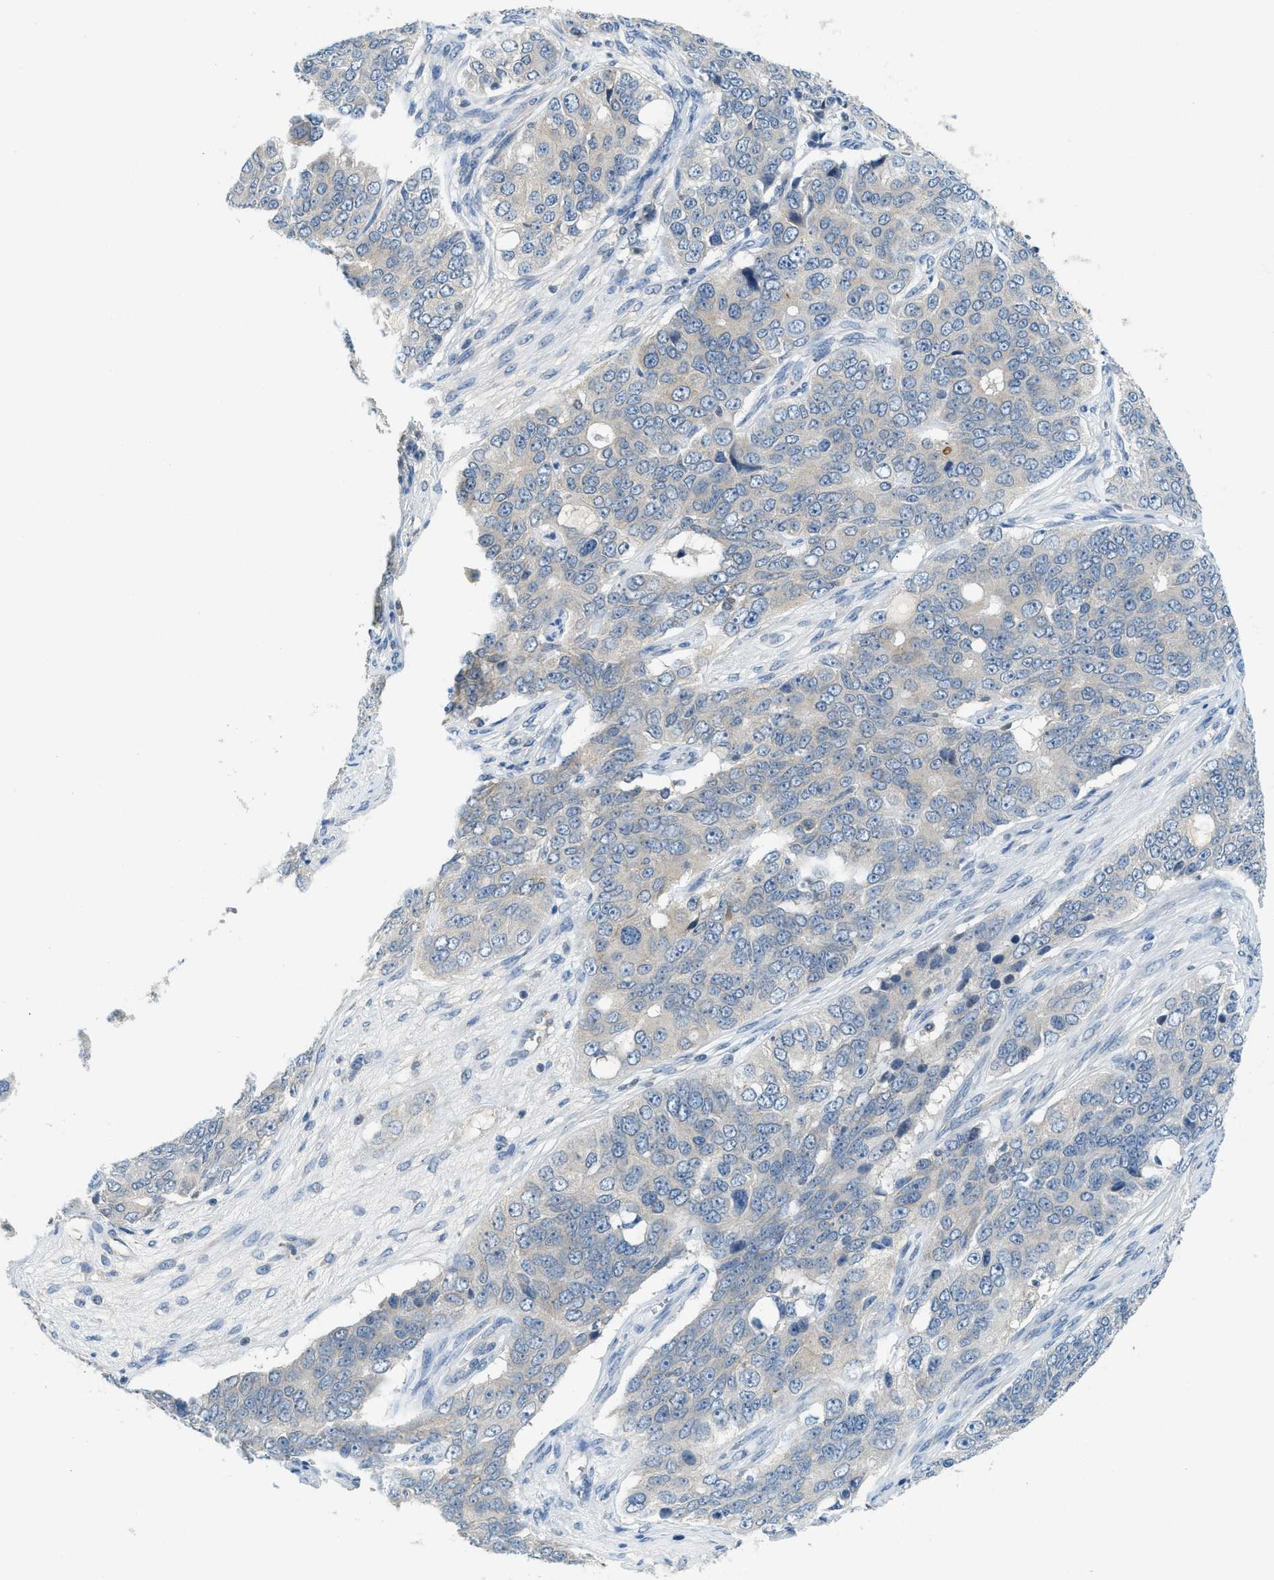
{"staining": {"intensity": "negative", "quantity": "none", "location": "none"}, "tissue": "ovarian cancer", "cell_type": "Tumor cells", "image_type": "cancer", "snomed": [{"axis": "morphology", "description": "Carcinoma, endometroid"}, {"axis": "topography", "description": "Ovary"}], "caption": "The histopathology image exhibits no staining of tumor cells in endometroid carcinoma (ovarian).", "gene": "BCAP31", "patient": {"sex": "female", "age": 51}}